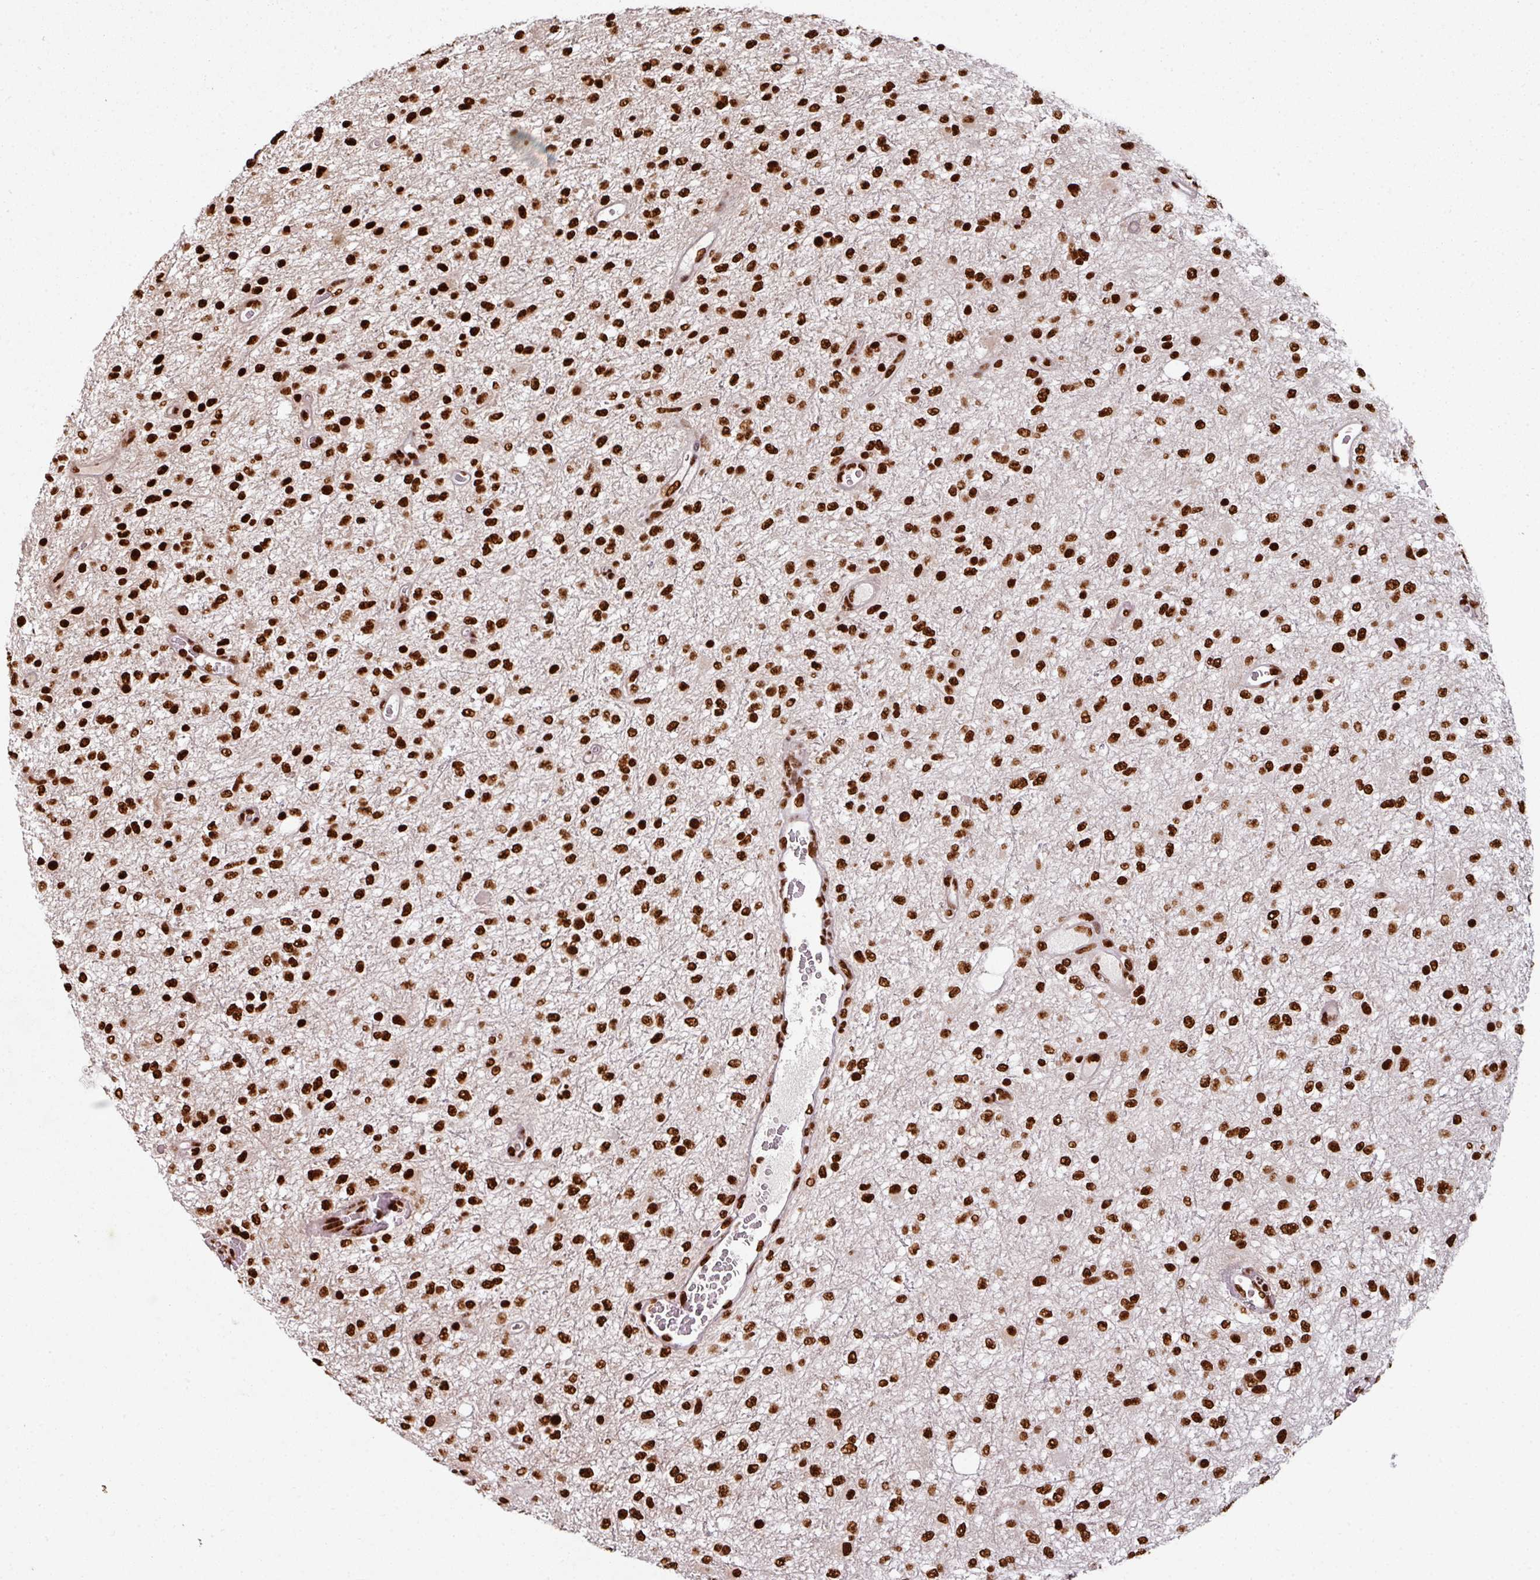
{"staining": {"intensity": "strong", "quantity": ">75%", "location": "nuclear"}, "tissue": "glioma", "cell_type": "Tumor cells", "image_type": "cancer", "snomed": [{"axis": "morphology", "description": "Glioma, malignant, Low grade"}, {"axis": "topography", "description": "Cerebellum"}], "caption": "DAB immunohistochemical staining of human glioma shows strong nuclear protein positivity in about >75% of tumor cells.", "gene": "SIK3", "patient": {"sex": "female", "age": 5}}